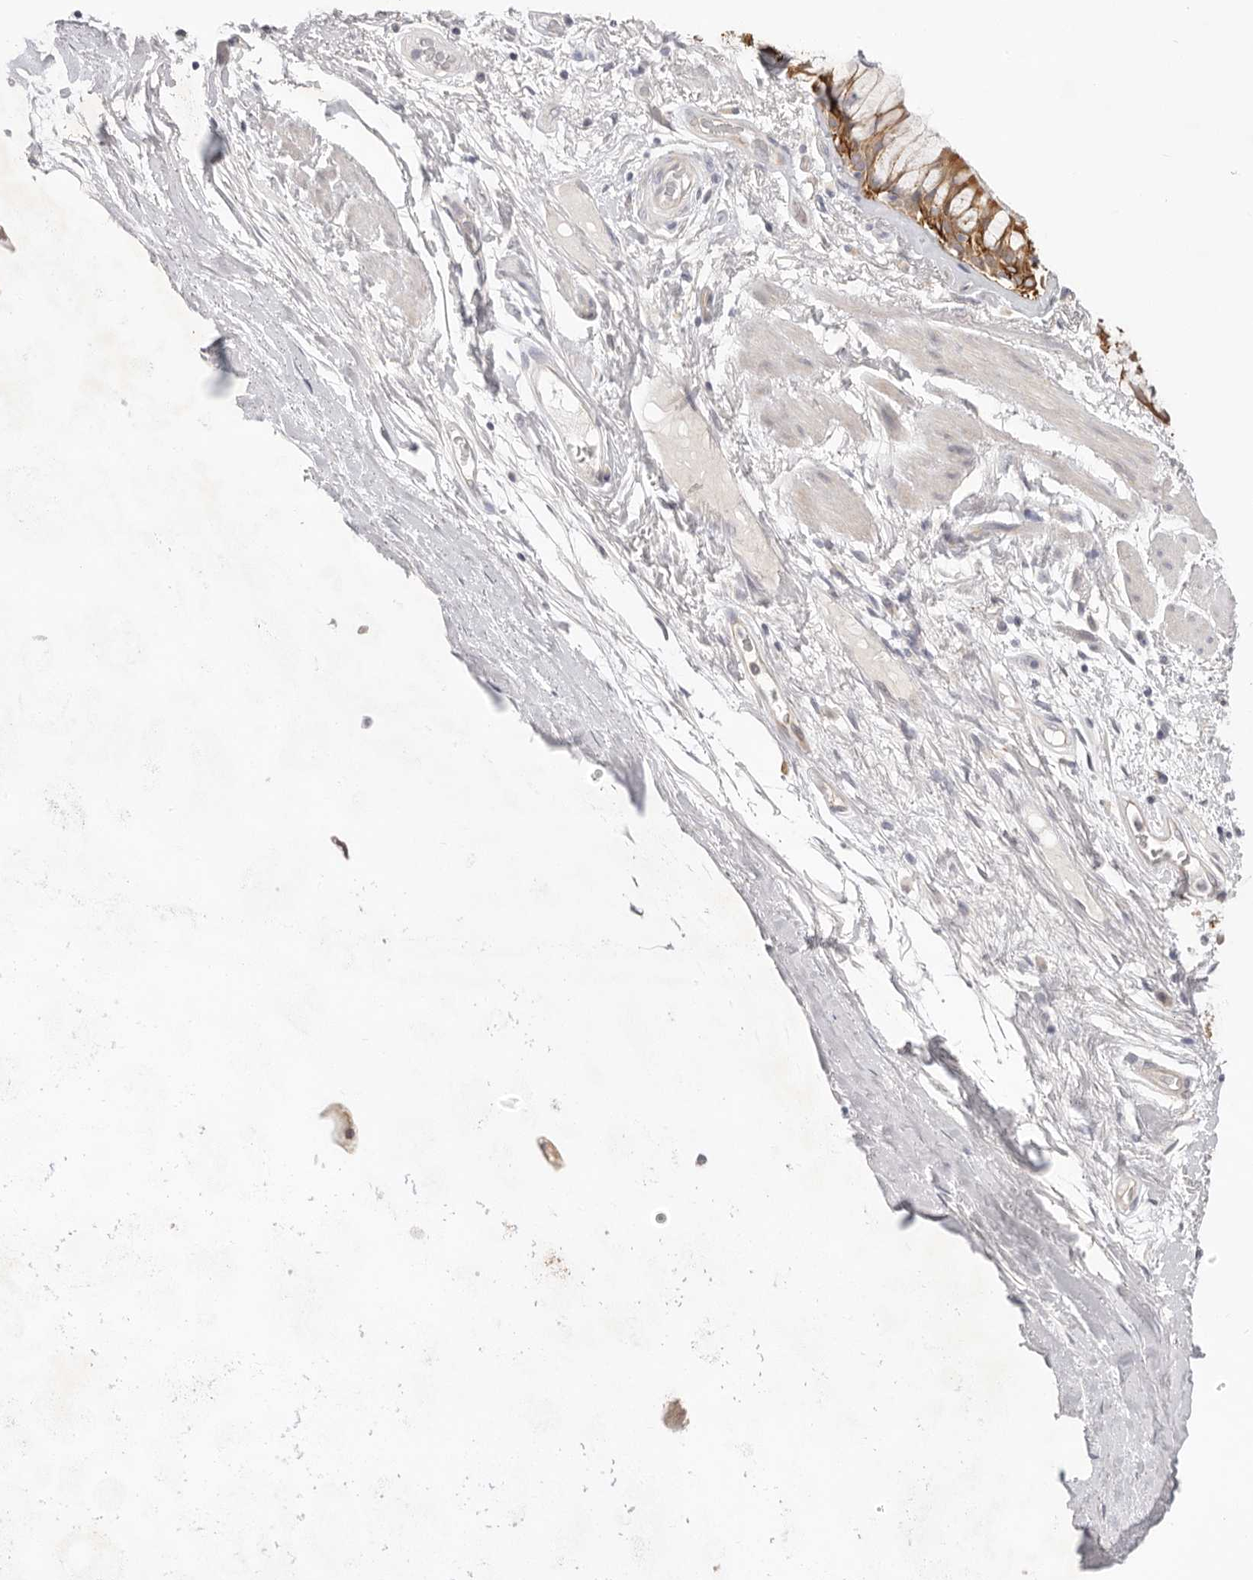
{"staining": {"intensity": "negative", "quantity": "none", "location": "none"}, "tissue": "adipose tissue", "cell_type": "Adipocytes", "image_type": "normal", "snomed": [{"axis": "morphology", "description": "Normal tissue, NOS"}, {"axis": "topography", "description": "Bronchus"}], "caption": "Adipose tissue stained for a protein using immunohistochemistry (IHC) displays no positivity adipocytes.", "gene": "USH1C", "patient": {"sex": "male", "age": 66}}